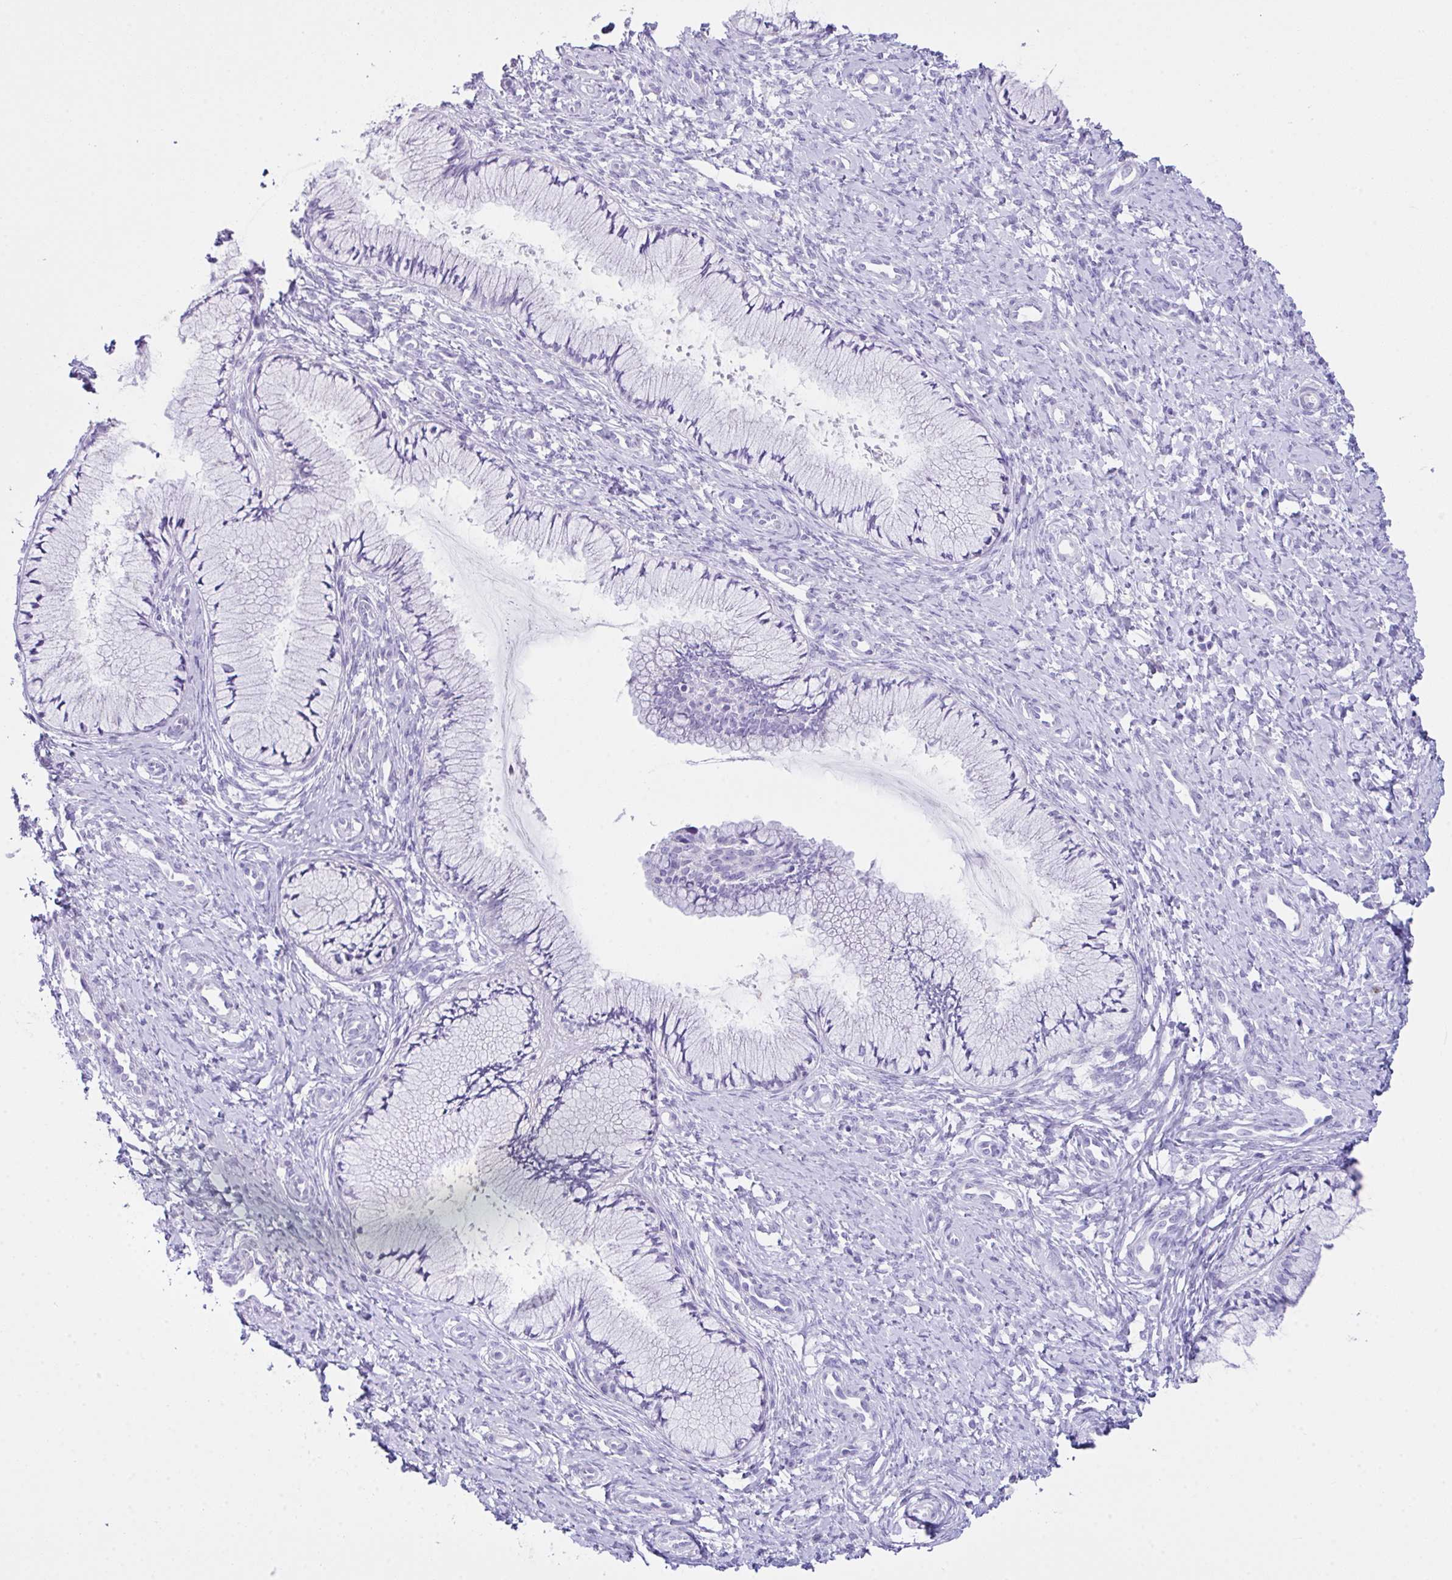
{"staining": {"intensity": "negative", "quantity": "none", "location": "none"}, "tissue": "cervix", "cell_type": "Glandular cells", "image_type": "normal", "snomed": [{"axis": "morphology", "description": "Normal tissue, NOS"}, {"axis": "topography", "description": "Cervix"}], "caption": "An image of cervix stained for a protein shows no brown staining in glandular cells. (DAB (3,3'-diaminobenzidine) immunohistochemistry visualized using brightfield microscopy, high magnification).", "gene": "LGALS4", "patient": {"sex": "female", "age": 37}}